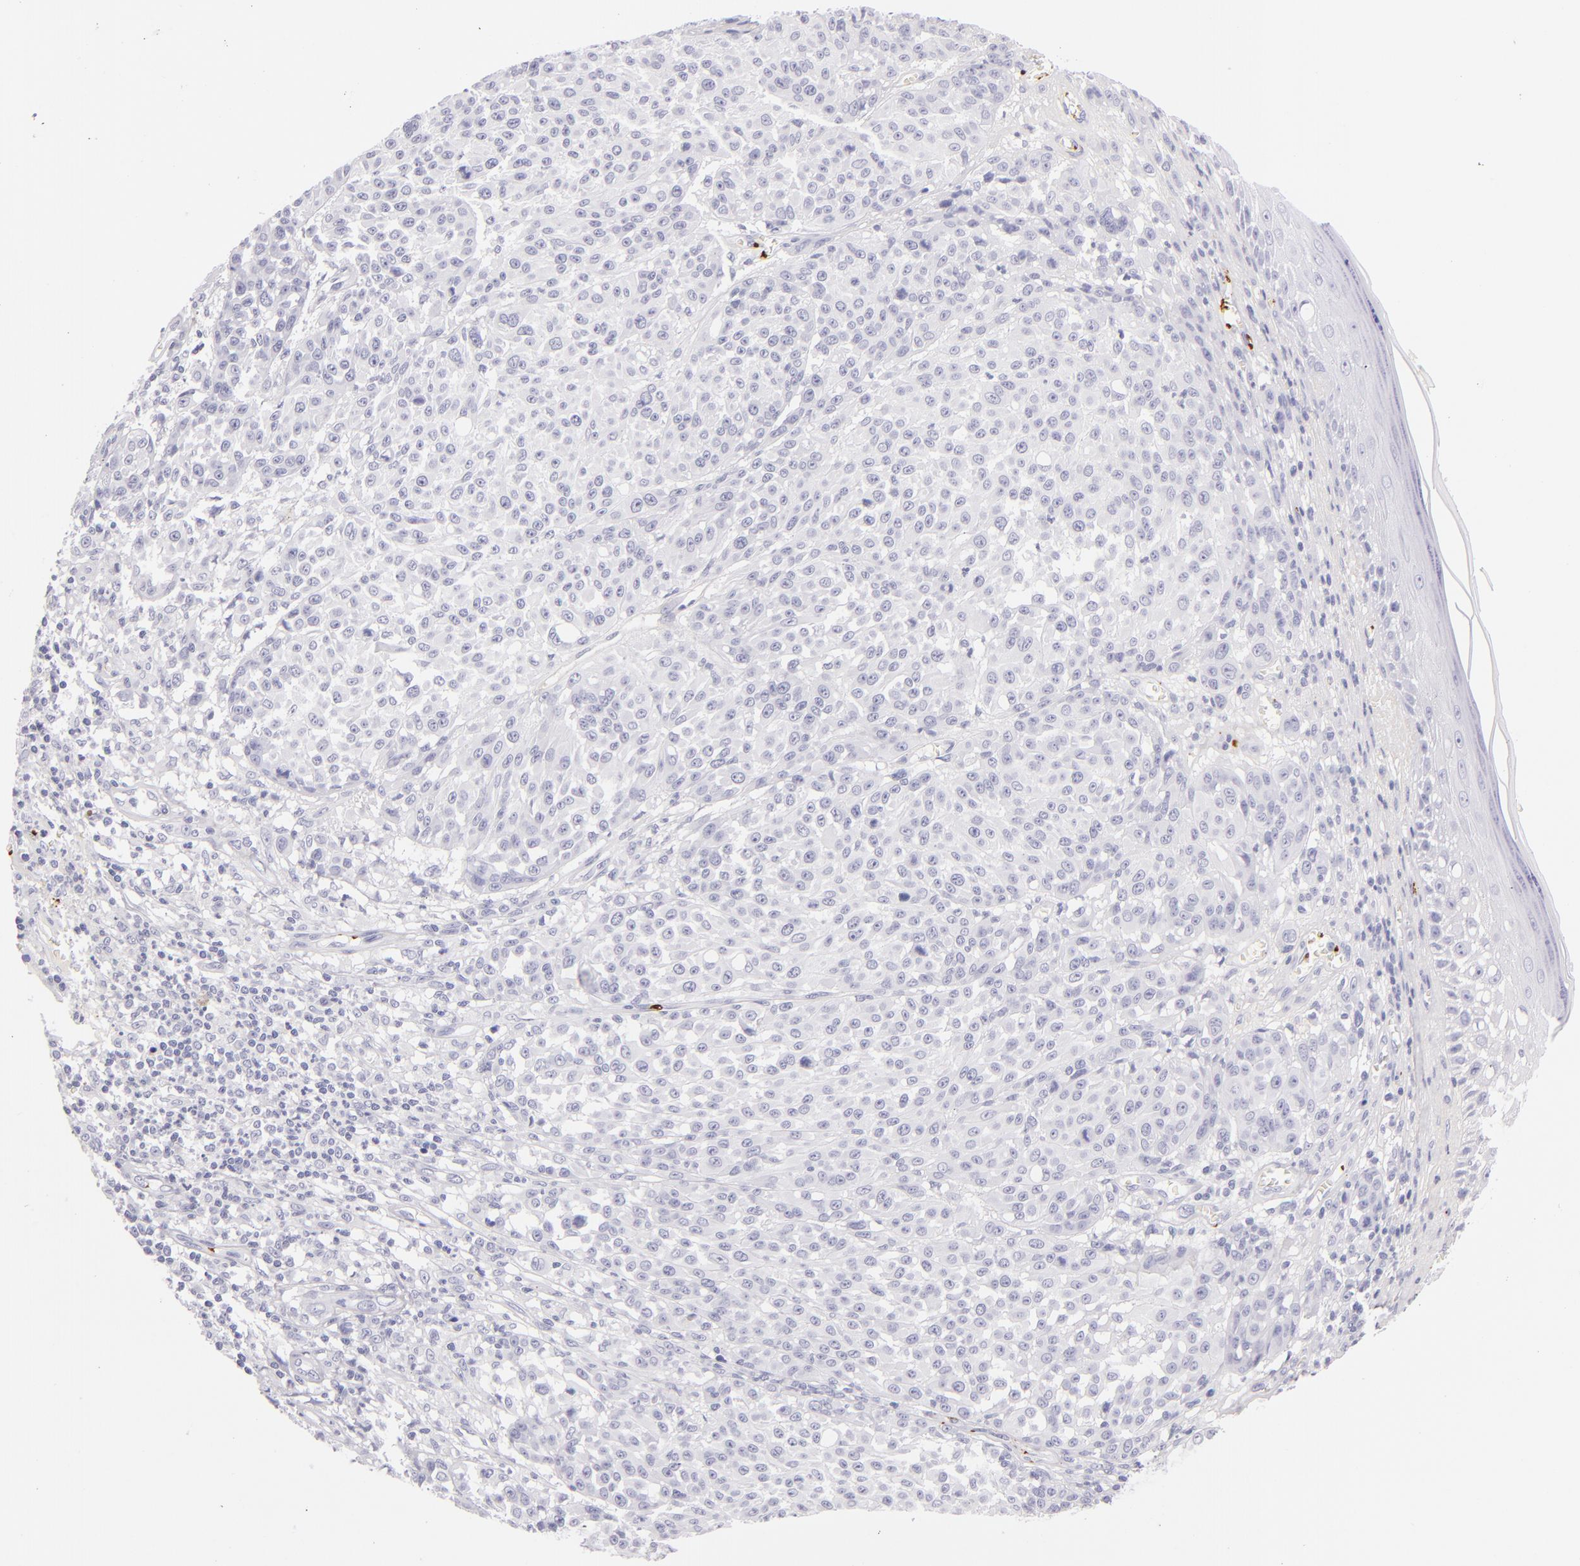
{"staining": {"intensity": "negative", "quantity": "none", "location": "none"}, "tissue": "melanoma", "cell_type": "Tumor cells", "image_type": "cancer", "snomed": [{"axis": "morphology", "description": "Malignant melanoma, NOS"}, {"axis": "topography", "description": "Skin"}], "caption": "Melanoma stained for a protein using immunohistochemistry (IHC) reveals no staining tumor cells.", "gene": "GP1BA", "patient": {"sex": "female", "age": 49}}